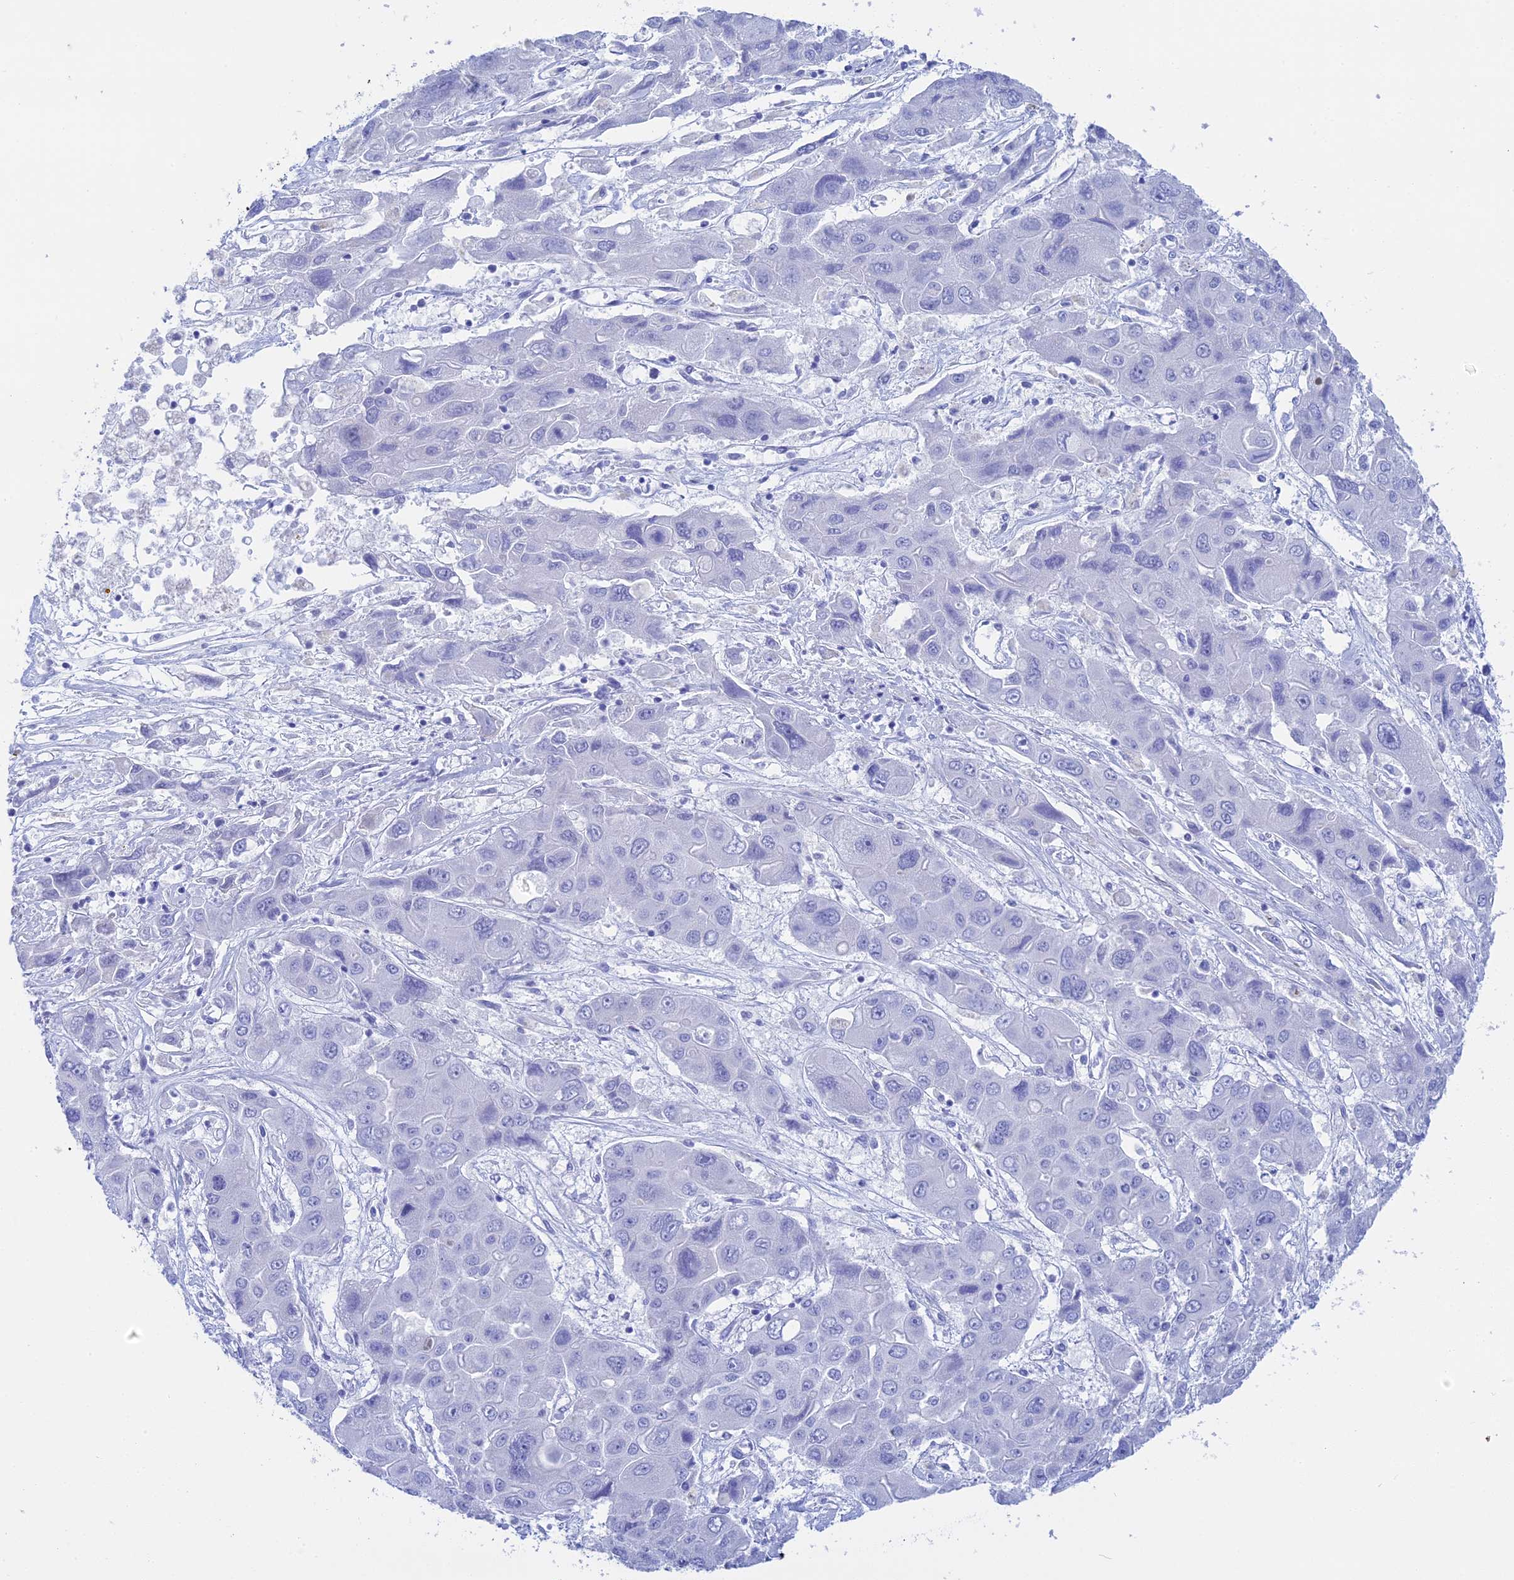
{"staining": {"intensity": "negative", "quantity": "none", "location": "none"}, "tissue": "liver cancer", "cell_type": "Tumor cells", "image_type": "cancer", "snomed": [{"axis": "morphology", "description": "Cholangiocarcinoma"}, {"axis": "topography", "description": "Liver"}], "caption": "Tumor cells are negative for protein expression in human liver cancer. (DAB immunohistochemistry (IHC), high magnification).", "gene": "TEX101", "patient": {"sex": "male", "age": 67}}